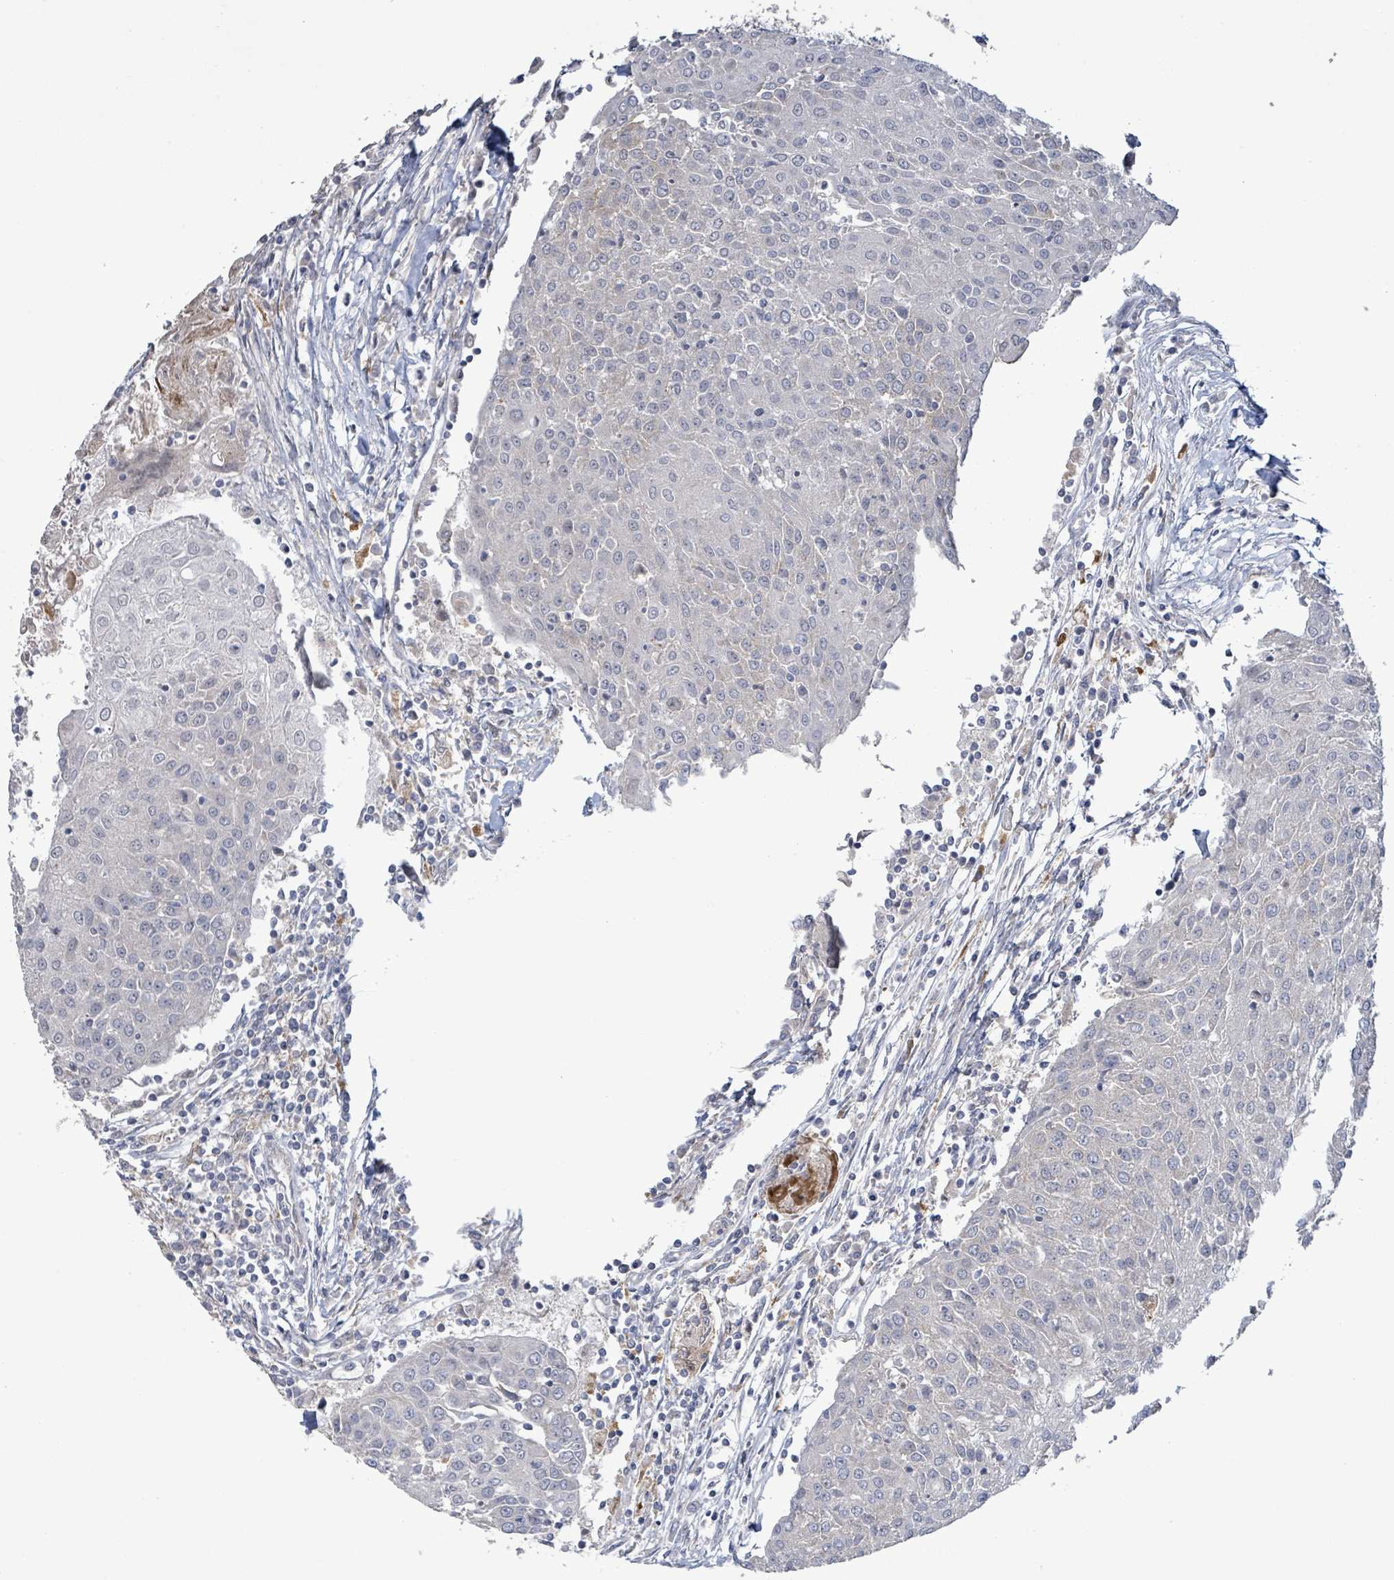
{"staining": {"intensity": "negative", "quantity": "none", "location": "none"}, "tissue": "urothelial cancer", "cell_type": "Tumor cells", "image_type": "cancer", "snomed": [{"axis": "morphology", "description": "Urothelial carcinoma, High grade"}, {"axis": "topography", "description": "Urinary bladder"}], "caption": "Immunohistochemistry of human urothelial cancer shows no staining in tumor cells.", "gene": "LILRA4", "patient": {"sex": "female", "age": 85}}